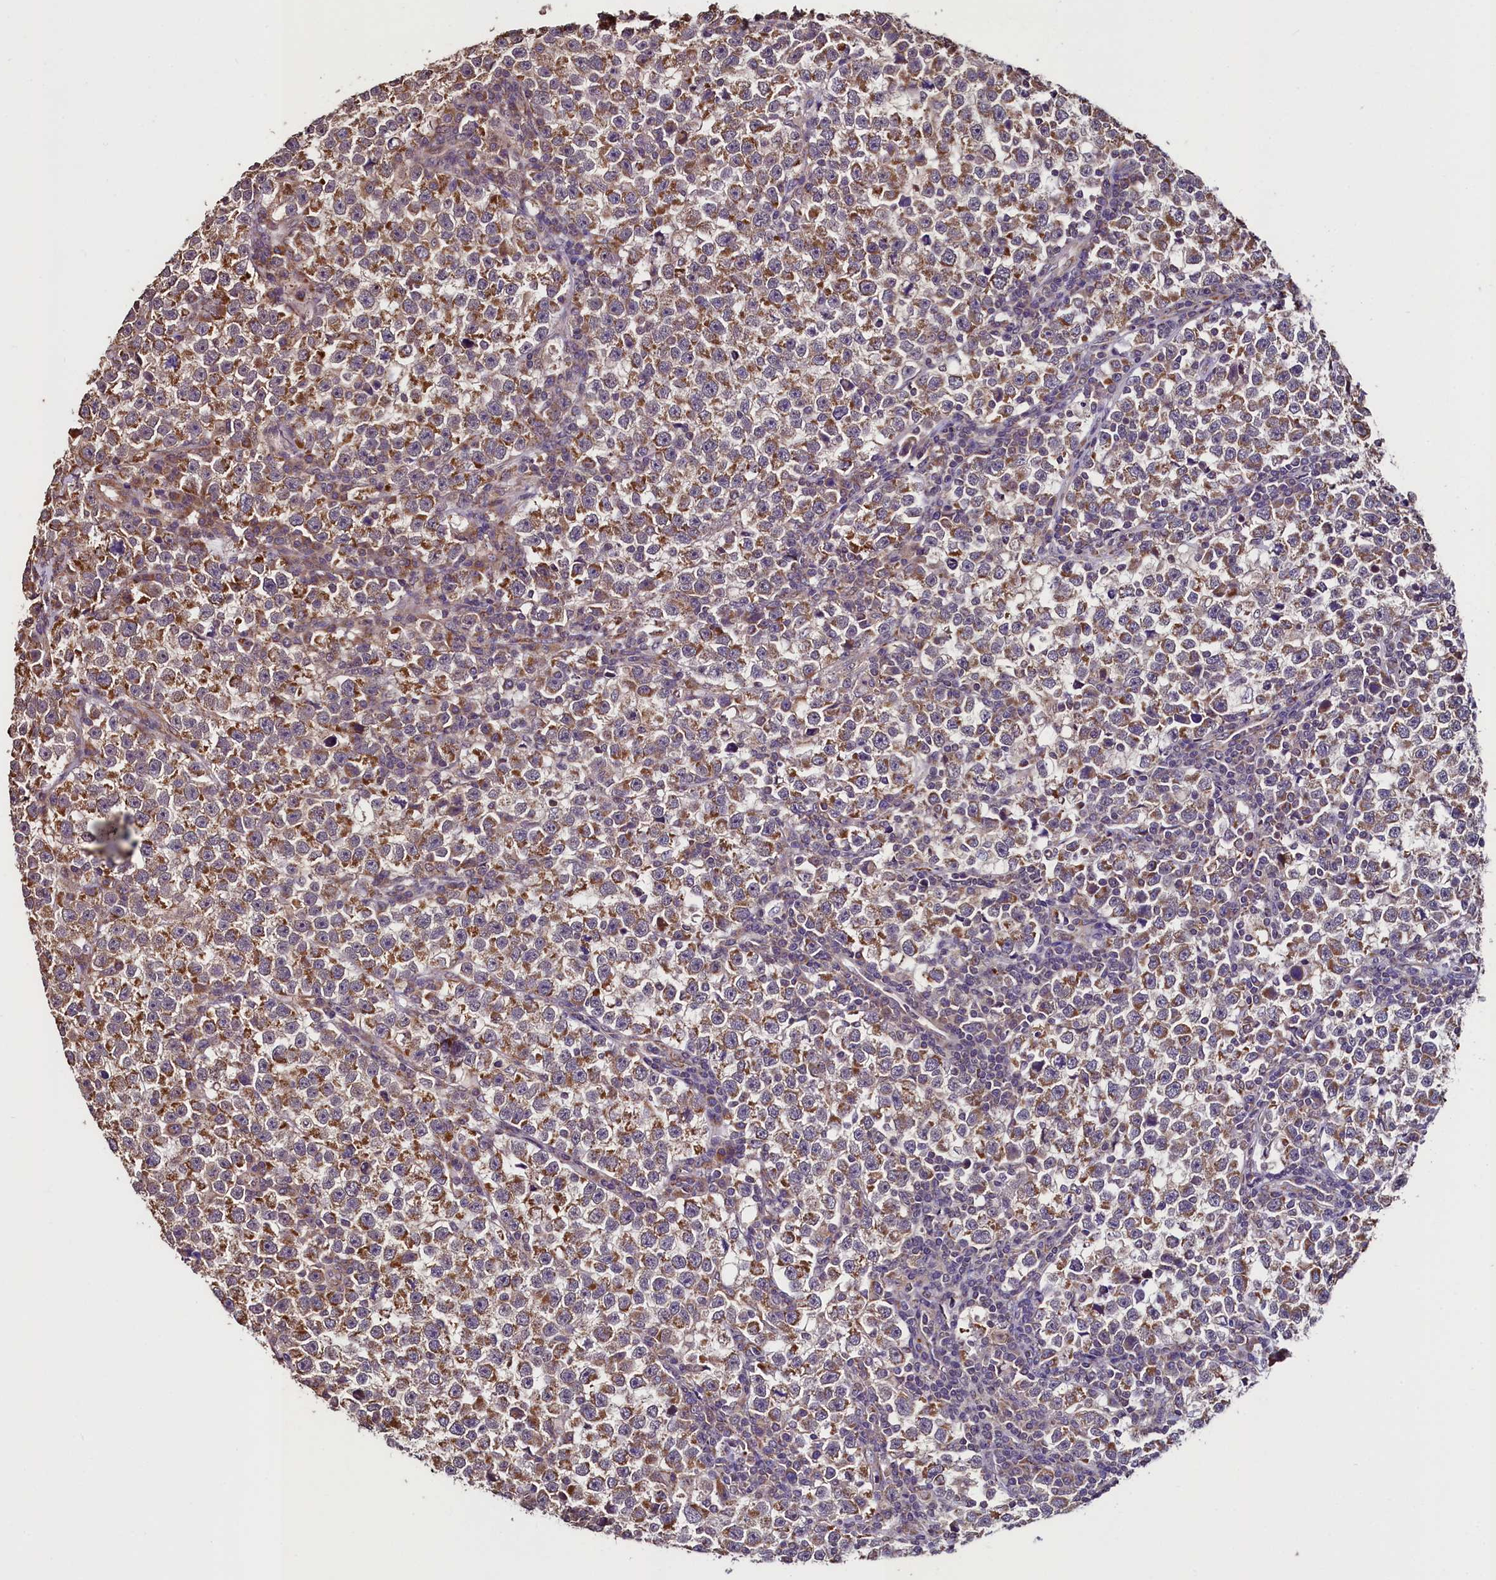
{"staining": {"intensity": "moderate", "quantity": ">75%", "location": "cytoplasmic/membranous"}, "tissue": "testis cancer", "cell_type": "Tumor cells", "image_type": "cancer", "snomed": [{"axis": "morphology", "description": "Normal tissue, NOS"}, {"axis": "morphology", "description": "Seminoma, NOS"}, {"axis": "topography", "description": "Testis"}], "caption": "IHC micrograph of neoplastic tissue: human seminoma (testis) stained using immunohistochemistry (IHC) demonstrates medium levels of moderate protein expression localized specifically in the cytoplasmic/membranous of tumor cells, appearing as a cytoplasmic/membranous brown color.", "gene": "RBFA", "patient": {"sex": "male", "age": 43}}